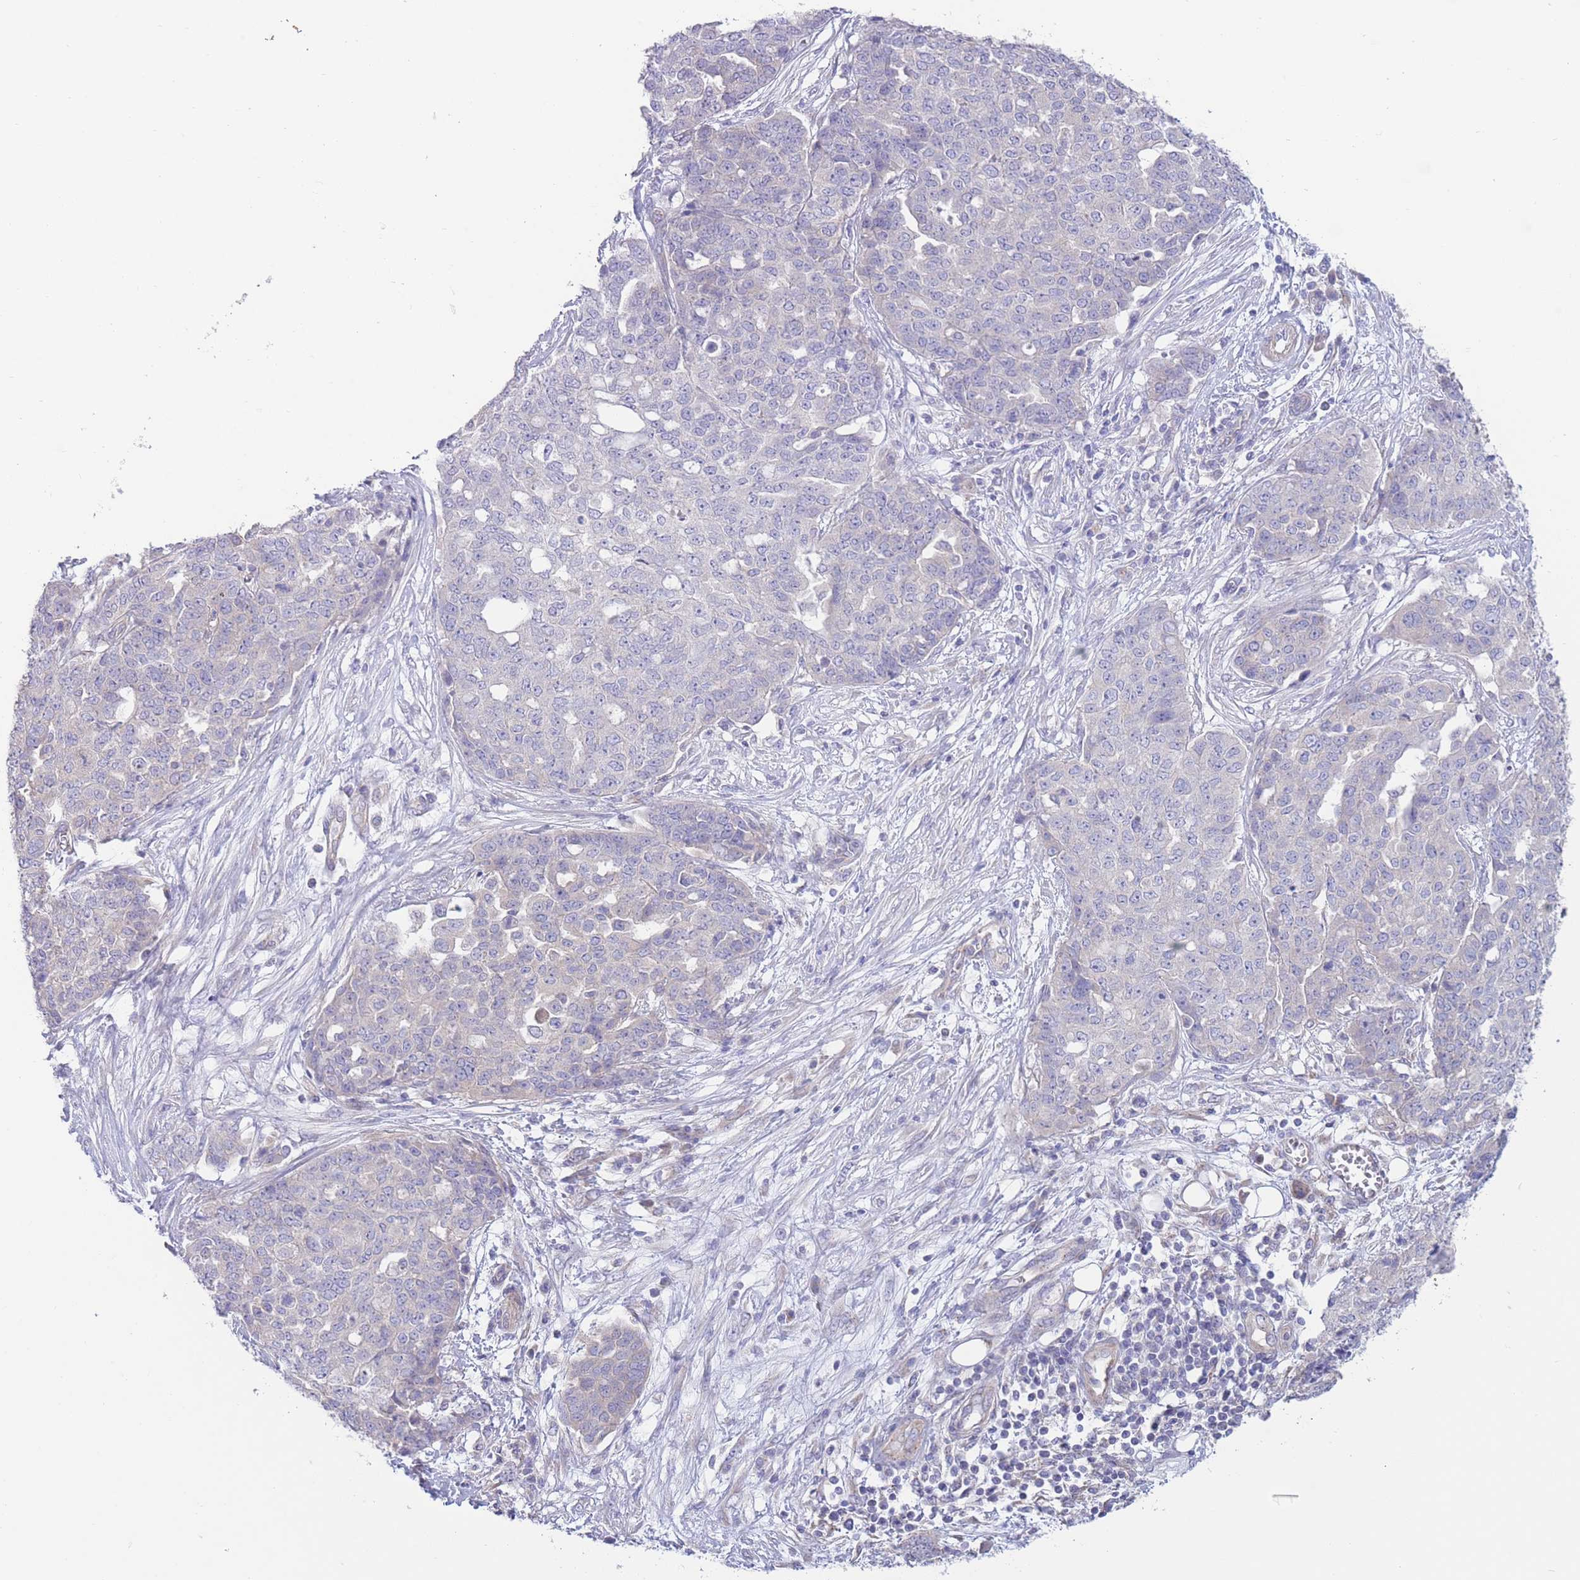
{"staining": {"intensity": "negative", "quantity": "none", "location": "none"}, "tissue": "ovarian cancer", "cell_type": "Tumor cells", "image_type": "cancer", "snomed": [{"axis": "morphology", "description": "Cystadenocarcinoma, serous, NOS"}, {"axis": "topography", "description": "Soft tissue"}, {"axis": "topography", "description": "Ovary"}], "caption": "DAB immunohistochemical staining of human serous cystadenocarcinoma (ovarian) shows no significant positivity in tumor cells.", "gene": "ALS2CL", "patient": {"sex": "female", "age": 57}}